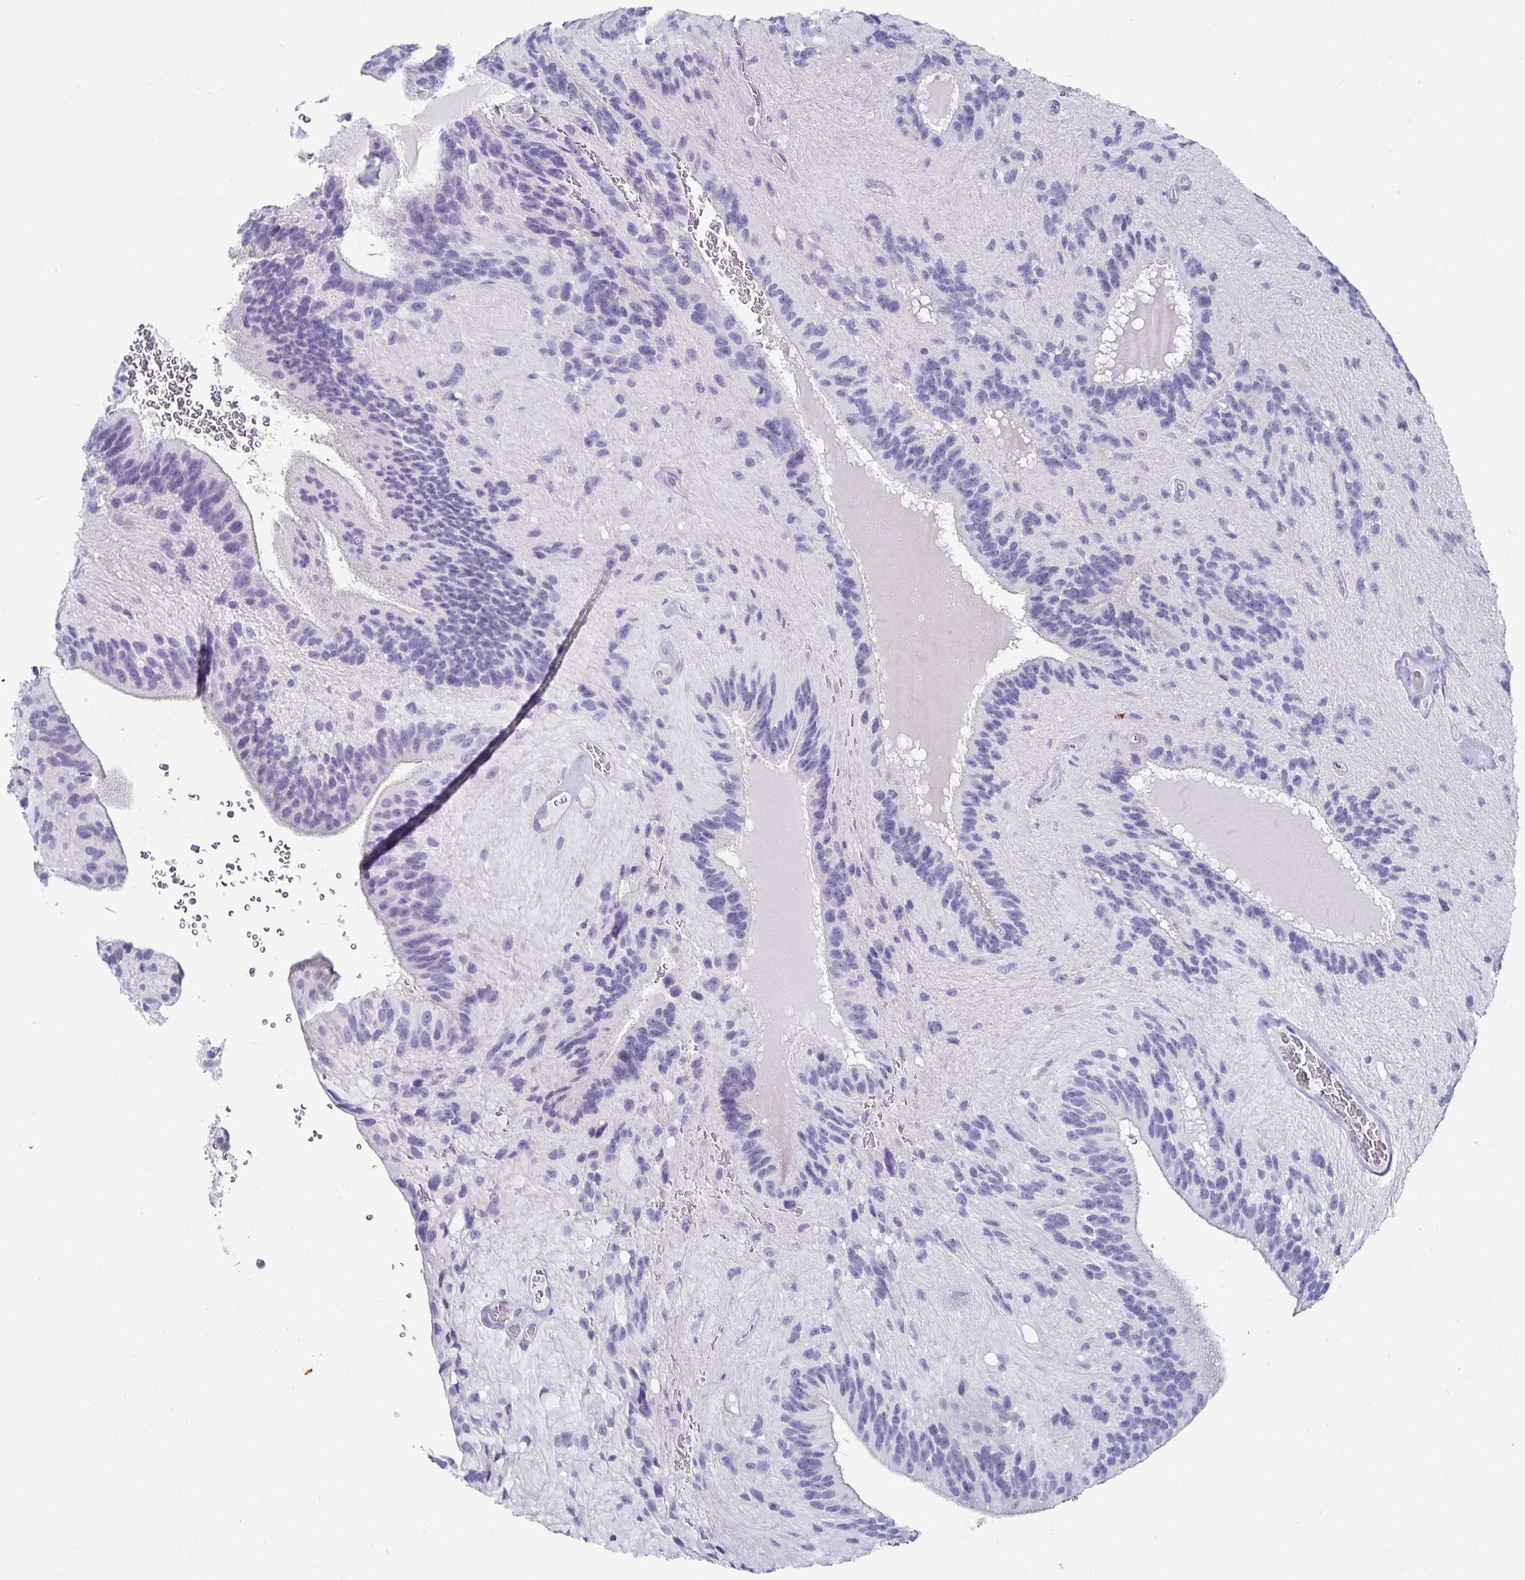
{"staining": {"intensity": "negative", "quantity": "none", "location": "none"}, "tissue": "glioma", "cell_type": "Tumor cells", "image_type": "cancer", "snomed": [{"axis": "morphology", "description": "Glioma, malignant, Low grade"}, {"axis": "topography", "description": "Brain"}], "caption": "This is a micrograph of IHC staining of malignant low-grade glioma, which shows no expression in tumor cells.", "gene": "CHGA", "patient": {"sex": "male", "age": 31}}